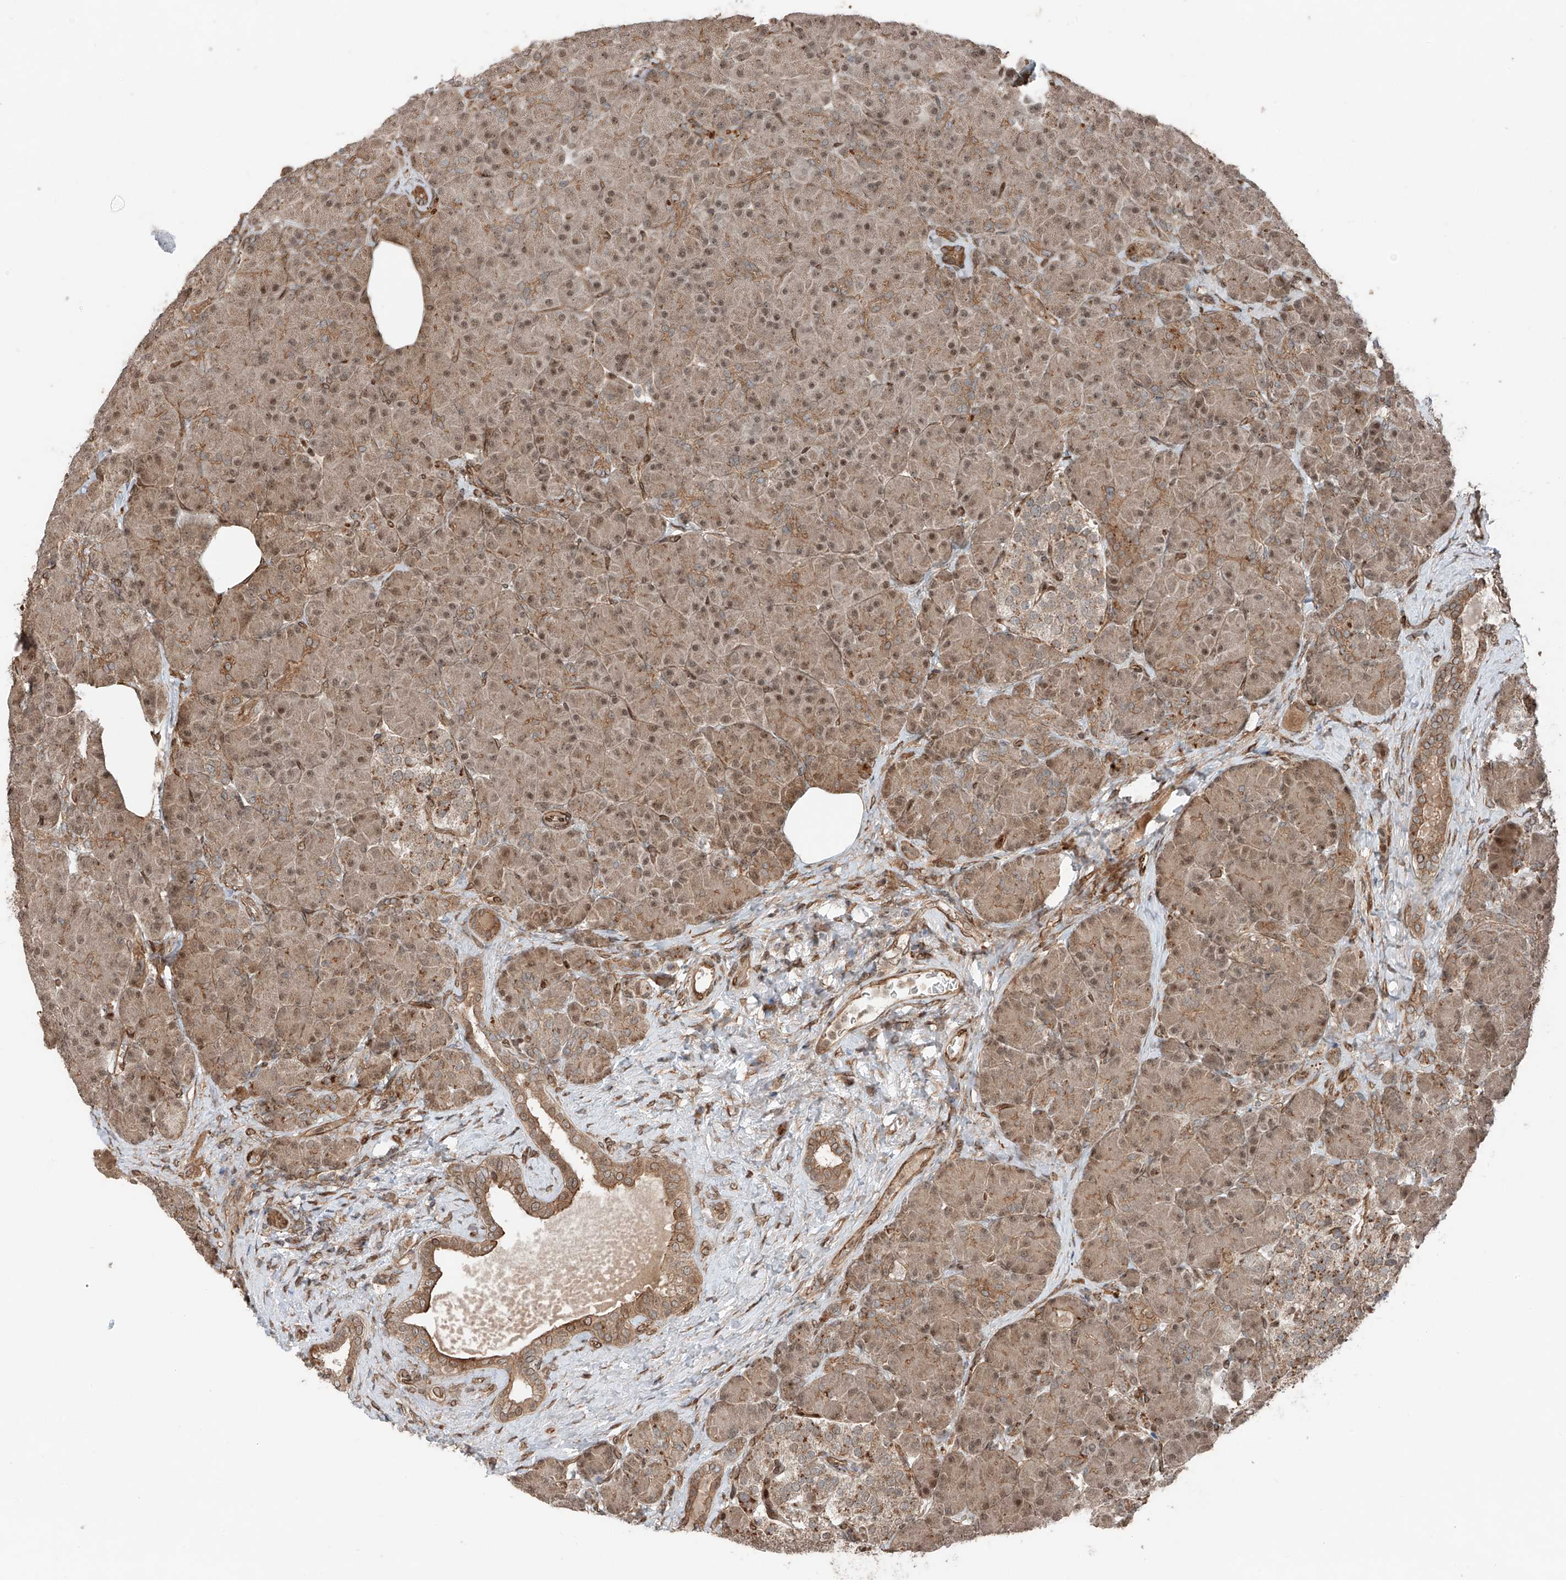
{"staining": {"intensity": "moderate", "quantity": "25%-75%", "location": "cytoplasmic/membranous,nuclear"}, "tissue": "pancreas", "cell_type": "Exocrine glandular cells", "image_type": "normal", "snomed": [{"axis": "morphology", "description": "Normal tissue, NOS"}, {"axis": "topography", "description": "Pancreas"}], "caption": "Human pancreas stained with a brown dye reveals moderate cytoplasmic/membranous,nuclear positive staining in about 25%-75% of exocrine glandular cells.", "gene": "CEP162", "patient": {"sex": "female", "age": 43}}